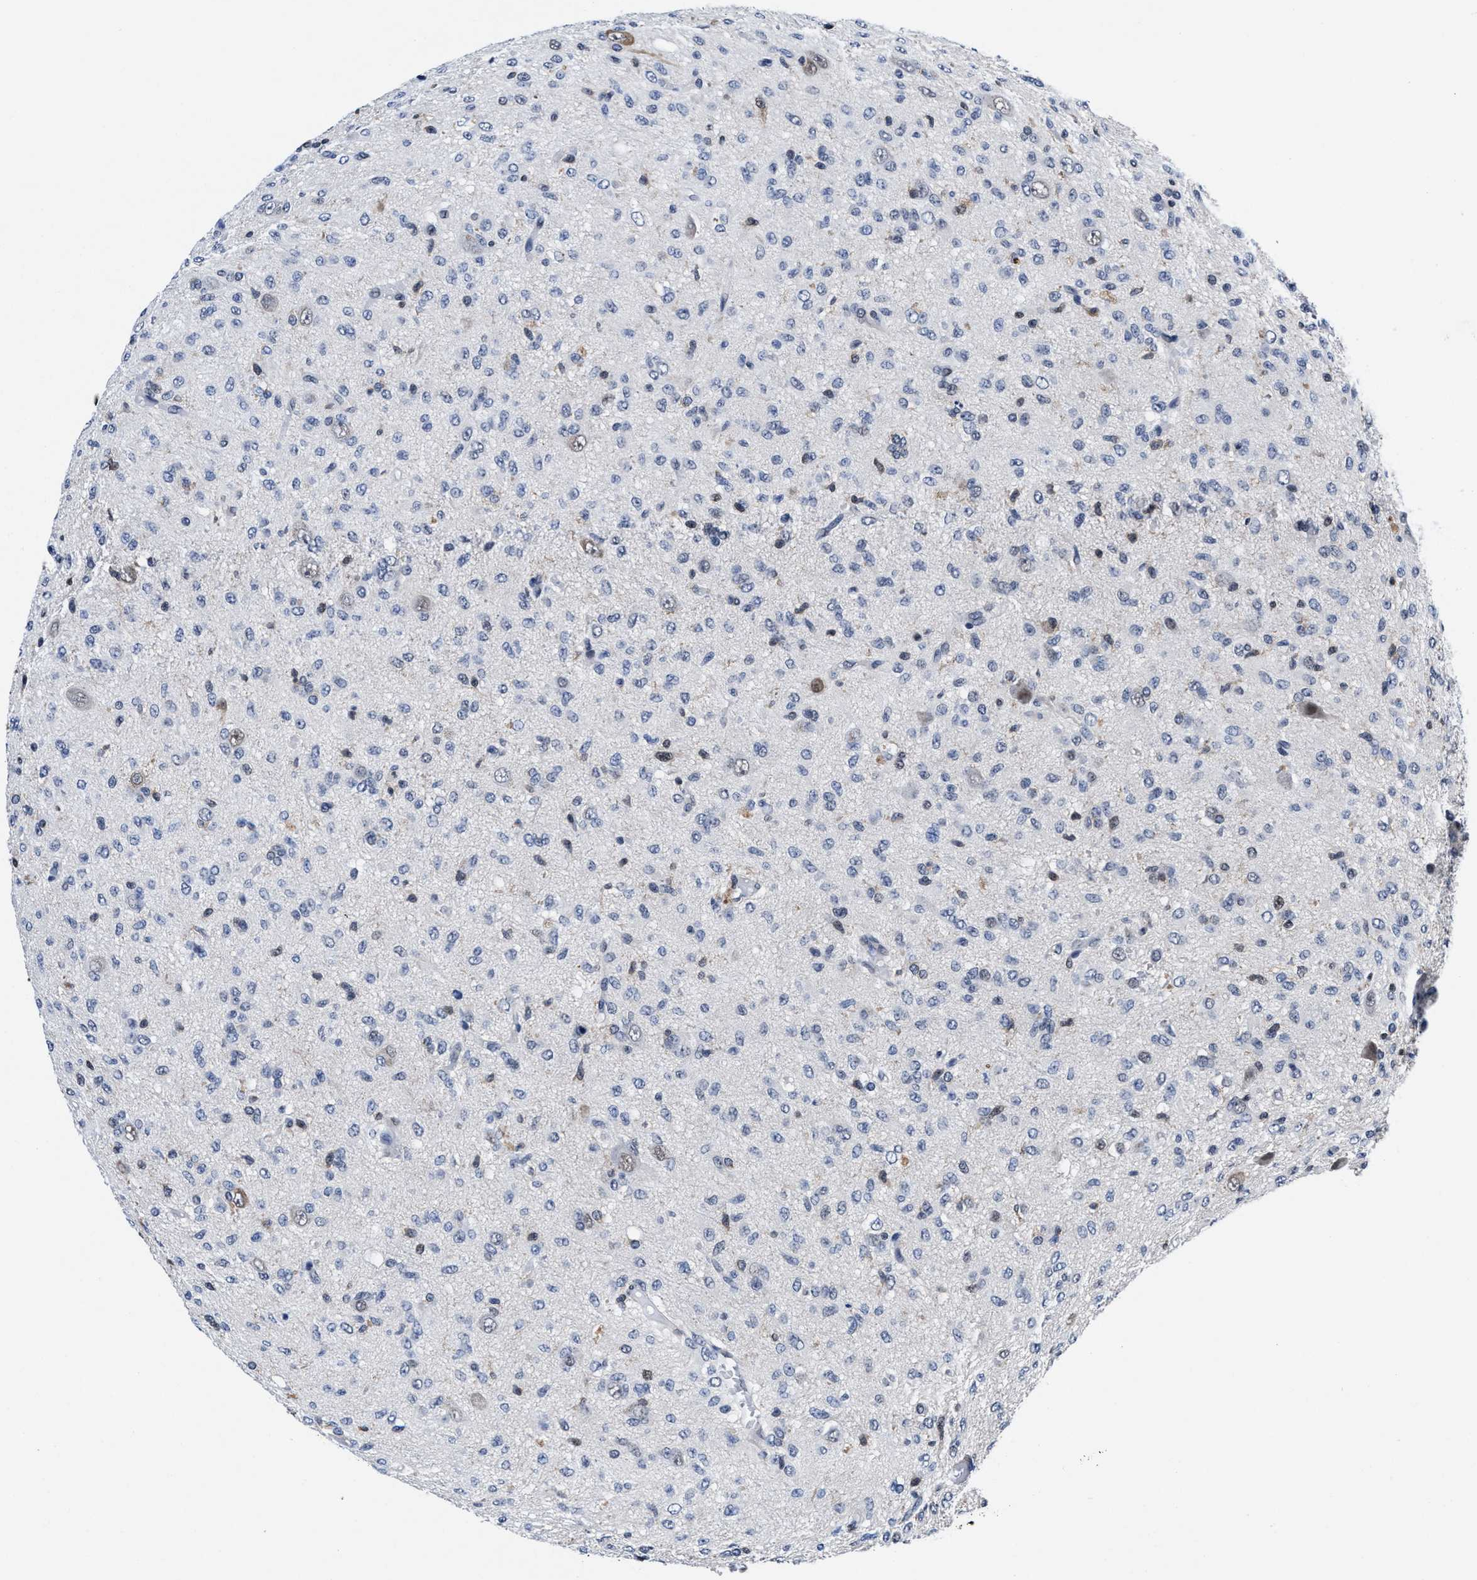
{"staining": {"intensity": "negative", "quantity": "none", "location": "none"}, "tissue": "glioma", "cell_type": "Tumor cells", "image_type": "cancer", "snomed": [{"axis": "morphology", "description": "Glioma, malignant, High grade"}, {"axis": "topography", "description": "Brain"}], "caption": "This image is of glioma stained with immunohistochemistry to label a protein in brown with the nuclei are counter-stained blue. There is no expression in tumor cells.", "gene": "ACLY", "patient": {"sex": "female", "age": 59}}